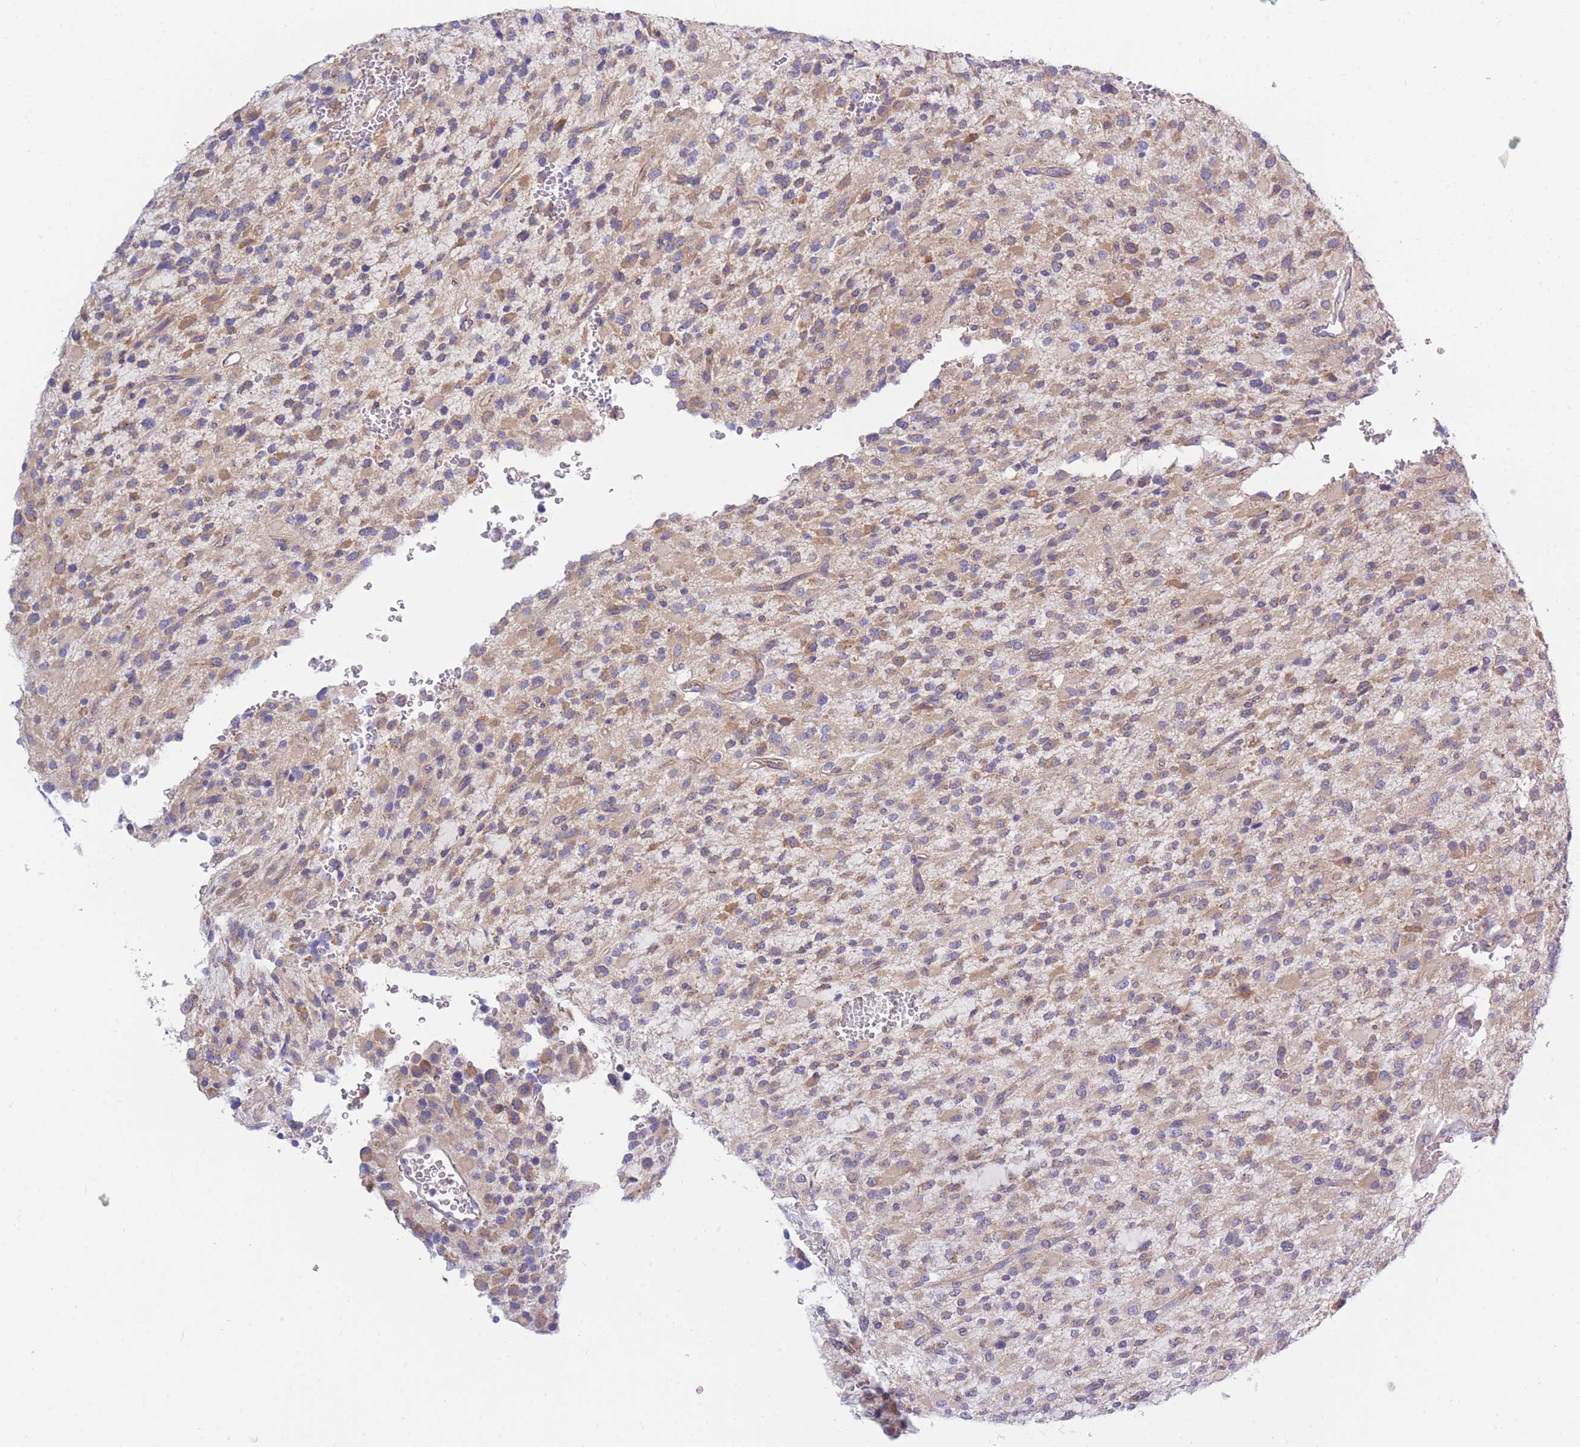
{"staining": {"intensity": "moderate", "quantity": "25%-75%", "location": "cytoplasmic/membranous"}, "tissue": "glioma", "cell_type": "Tumor cells", "image_type": "cancer", "snomed": [{"axis": "morphology", "description": "Glioma, malignant, High grade"}, {"axis": "topography", "description": "Brain"}], "caption": "The image demonstrates staining of malignant high-grade glioma, revealing moderate cytoplasmic/membranous protein positivity (brown color) within tumor cells.", "gene": "COPG2", "patient": {"sex": "male", "age": 34}}